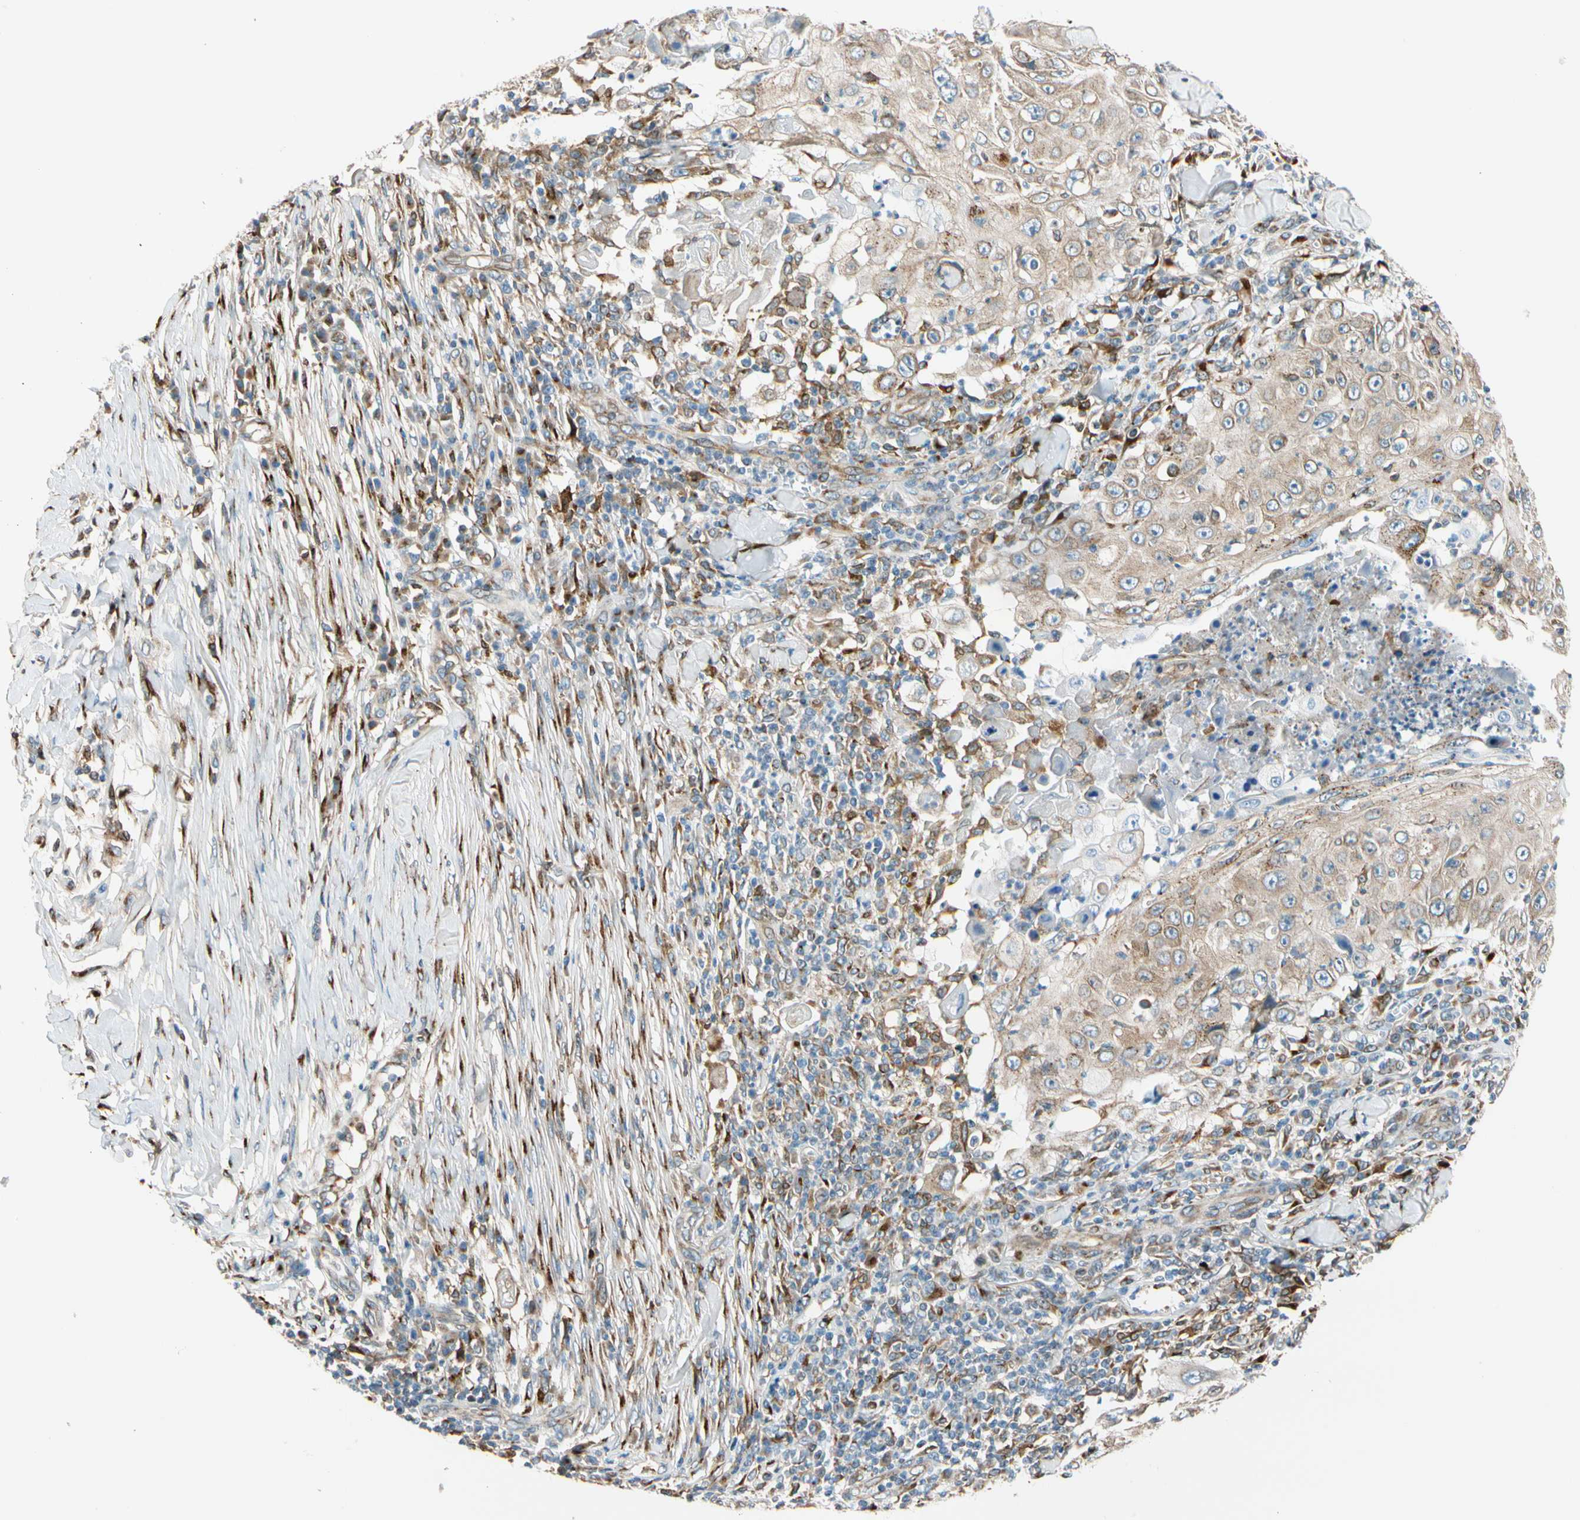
{"staining": {"intensity": "weak", "quantity": ">75%", "location": "cytoplasmic/membranous"}, "tissue": "skin cancer", "cell_type": "Tumor cells", "image_type": "cancer", "snomed": [{"axis": "morphology", "description": "Squamous cell carcinoma, NOS"}, {"axis": "topography", "description": "Skin"}], "caption": "Squamous cell carcinoma (skin) stained with DAB IHC exhibits low levels of weak cytoplasmic/membranous positivity in about >75% of tumor cells. Ihc stains the protein in brown and the nuclei are stained blue.", "gene": "NUCB1", "patient": {"sex": "male", "age": 86}}